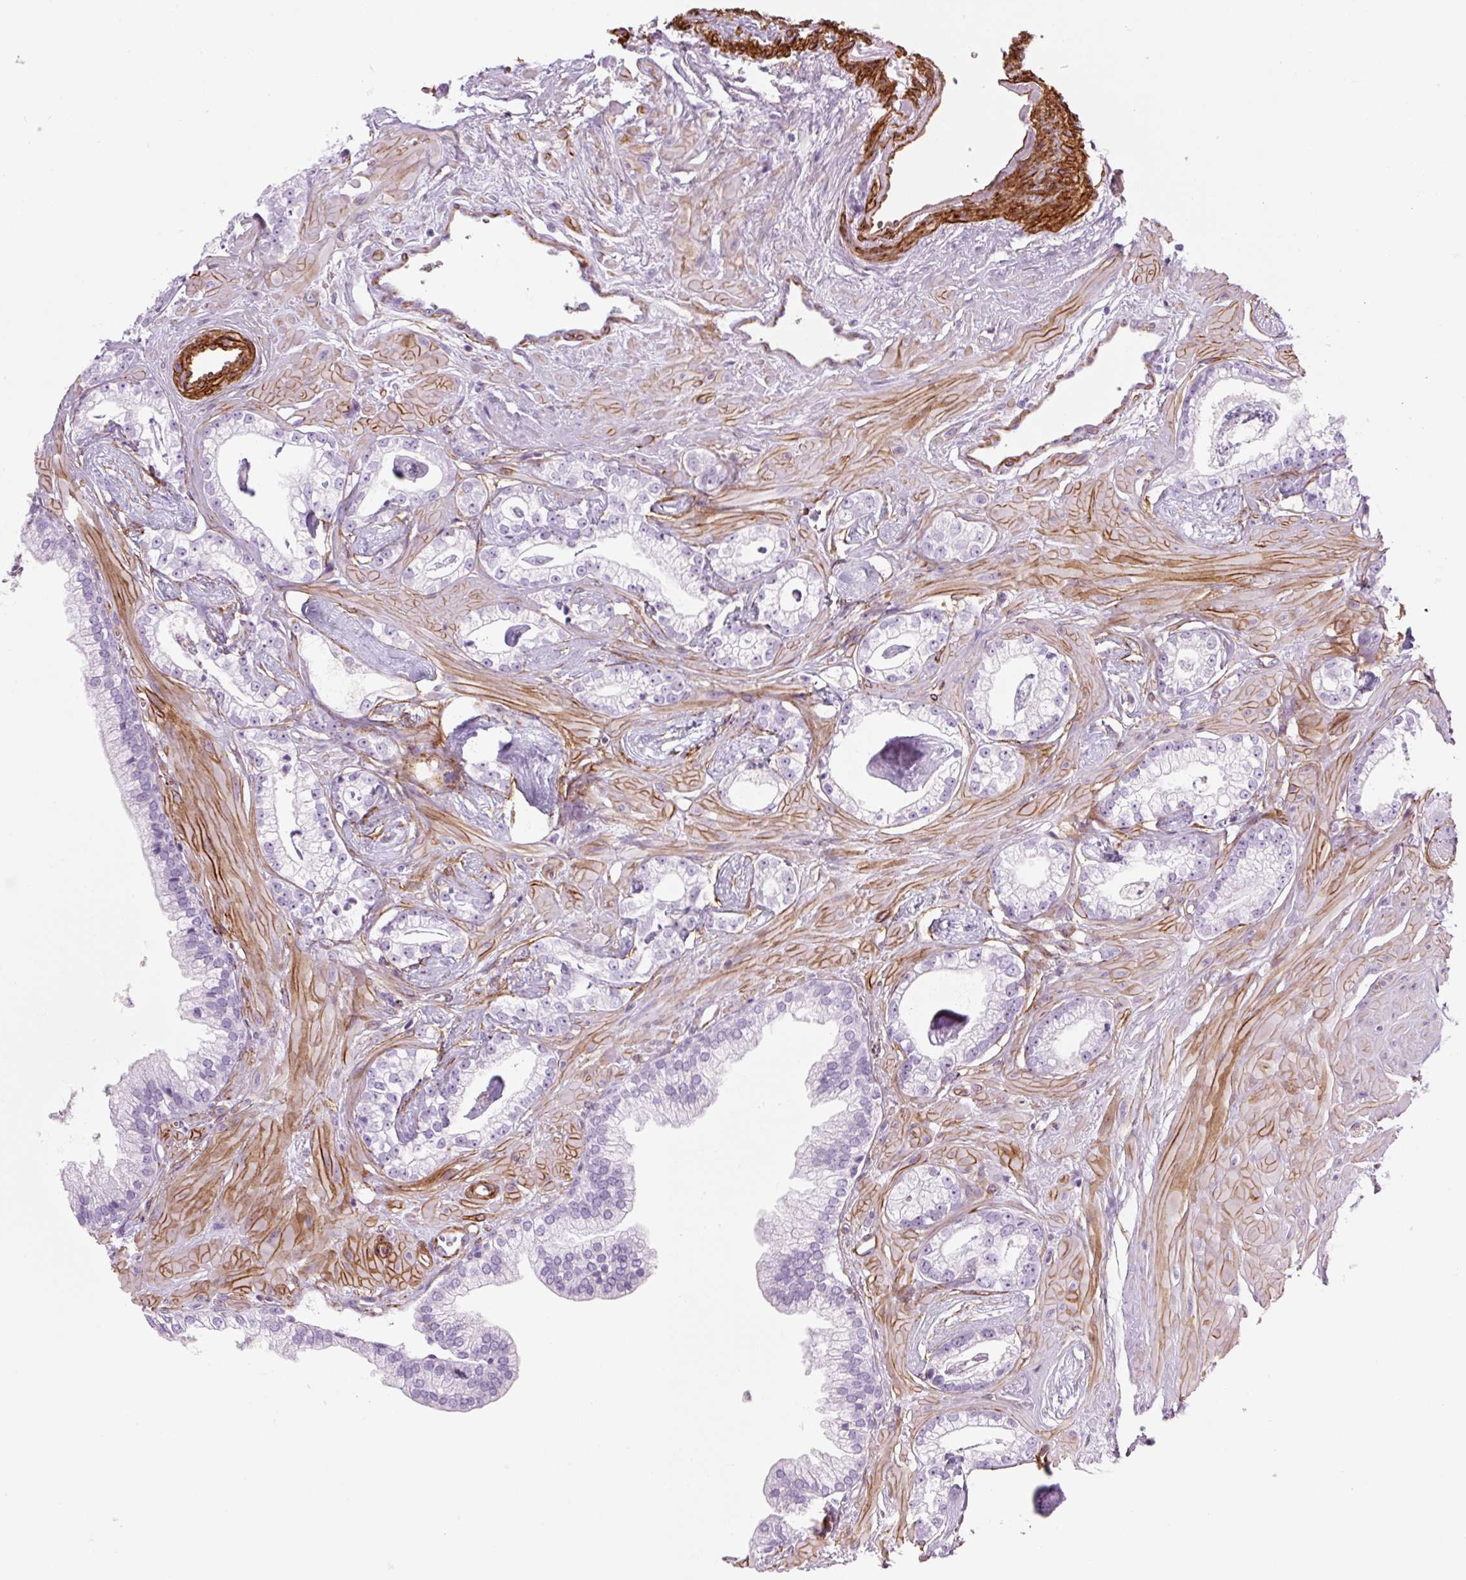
{"staining": {"intensity": "negative", "quantity": "none", "location": "none"}, "tissue": "prostate cancer", "cell_type": "Tumor cells", "image_type": "cancer", "snomed": [{"axis": "morphology", "description": "Adenocarcinoma, Low grade"}, {"axis": "topography", "description": "Prostate"}], "caption": "This micrograph is of prostate adenocarcinoma (low-grade) stained with IHC to label a protein in brown with the nuclei are counter-stained blue. There is no expression in tumor cells. The staining is performed using DAB brown chromogen with nuclei counter-stained in using hematoxylin.", "gene": "CAVIN3", "patient": {"sex": "male", "age": 60}}